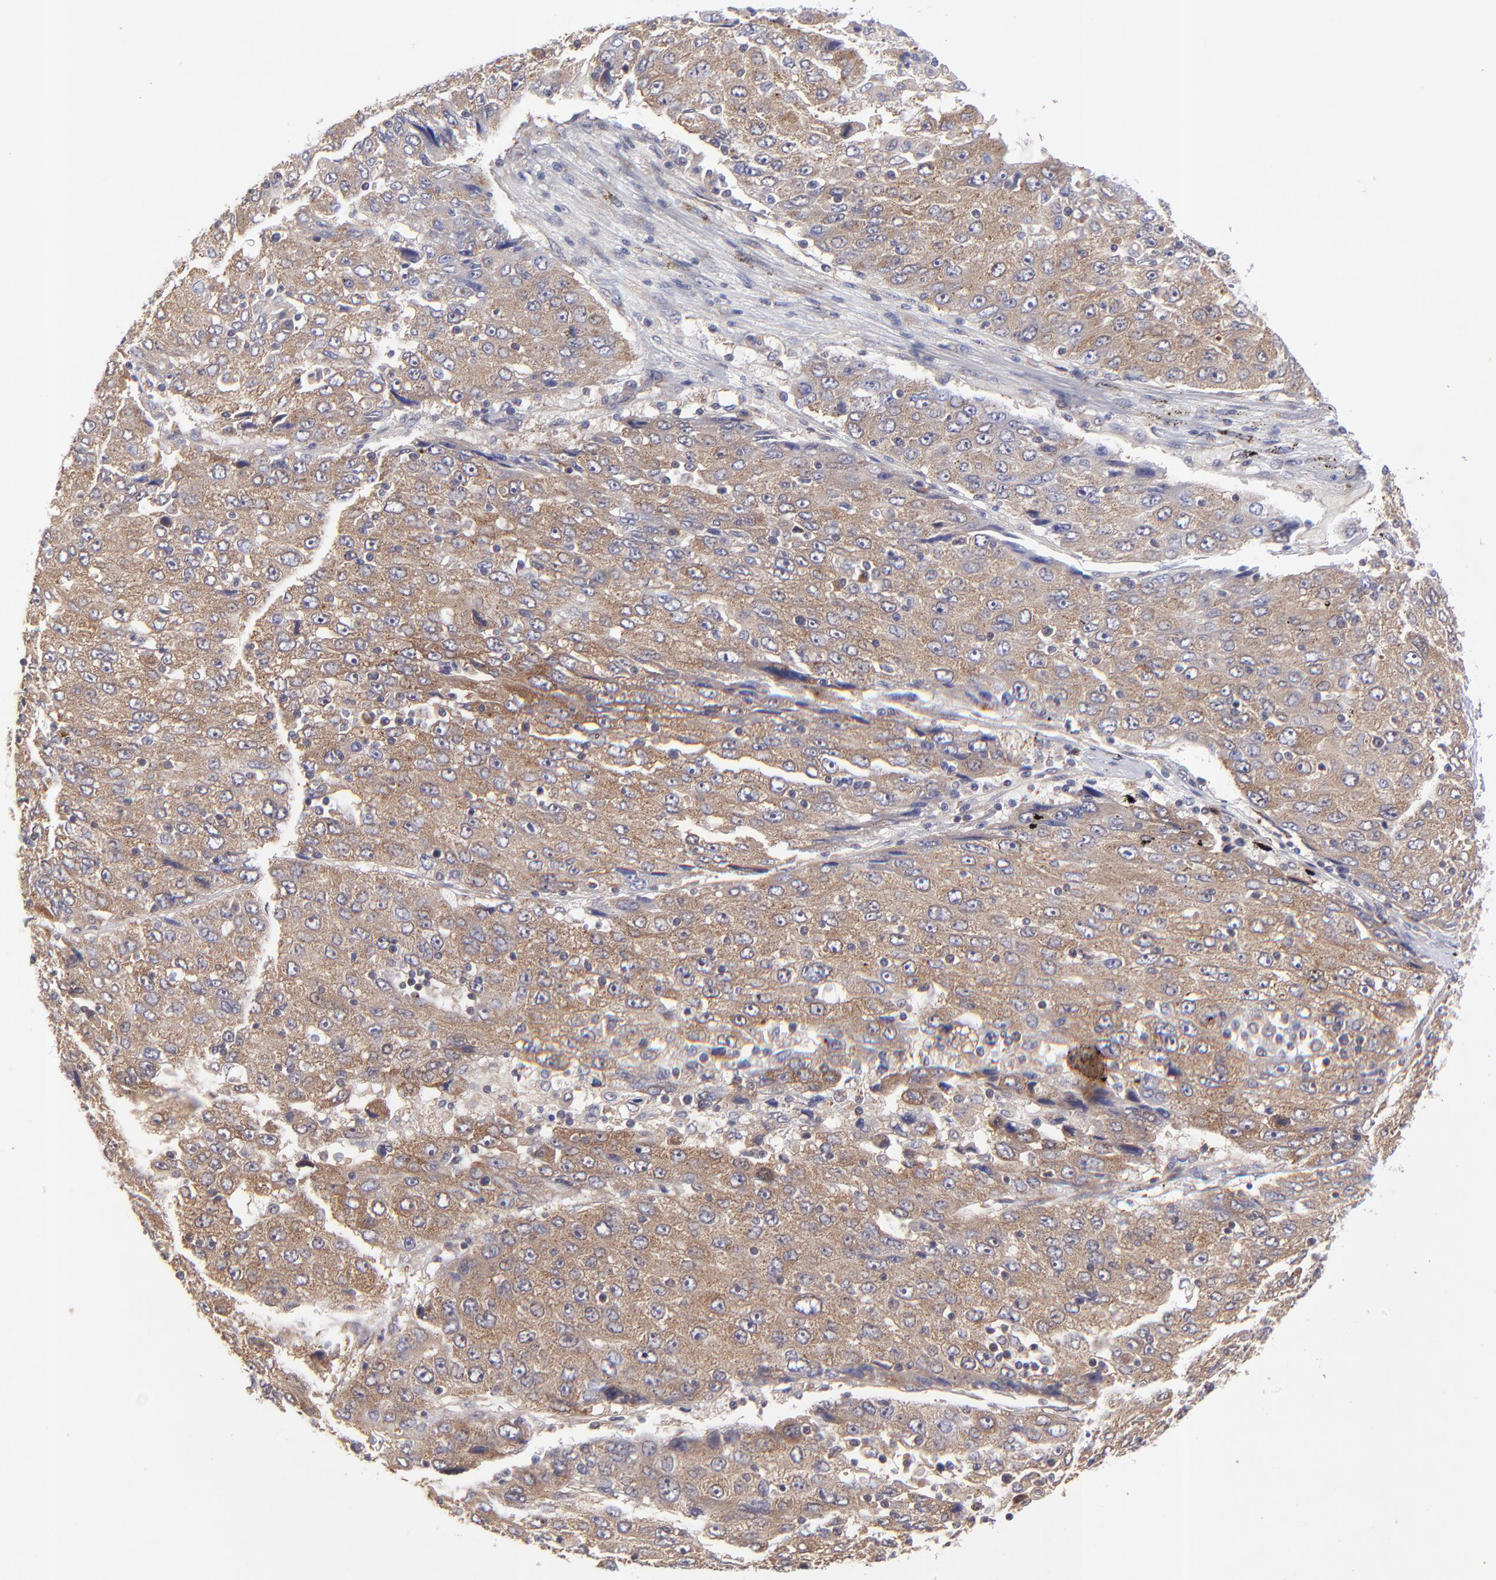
{"staining": {"intensity": "moderate", "quantity": ">75%", "location": "cytoplasmic/membranous"}, "tissue": "liver cancer", "cell_type": "Tumor cells", "image_type": "cancer", "snomed": [{"axis": "morphology", "description": "Carcinoma, Hepatocellular, NOS"}, {"axis": "topography", "description": "Liver"}], "caption": "Brown immunohistochemical staining in liver cancer shows moderate cytoplasmic/membranous positivity in about >75% of tumor cells.", "gene": "TNRC6B", "patient": {"sex": "male", "age": 49}}